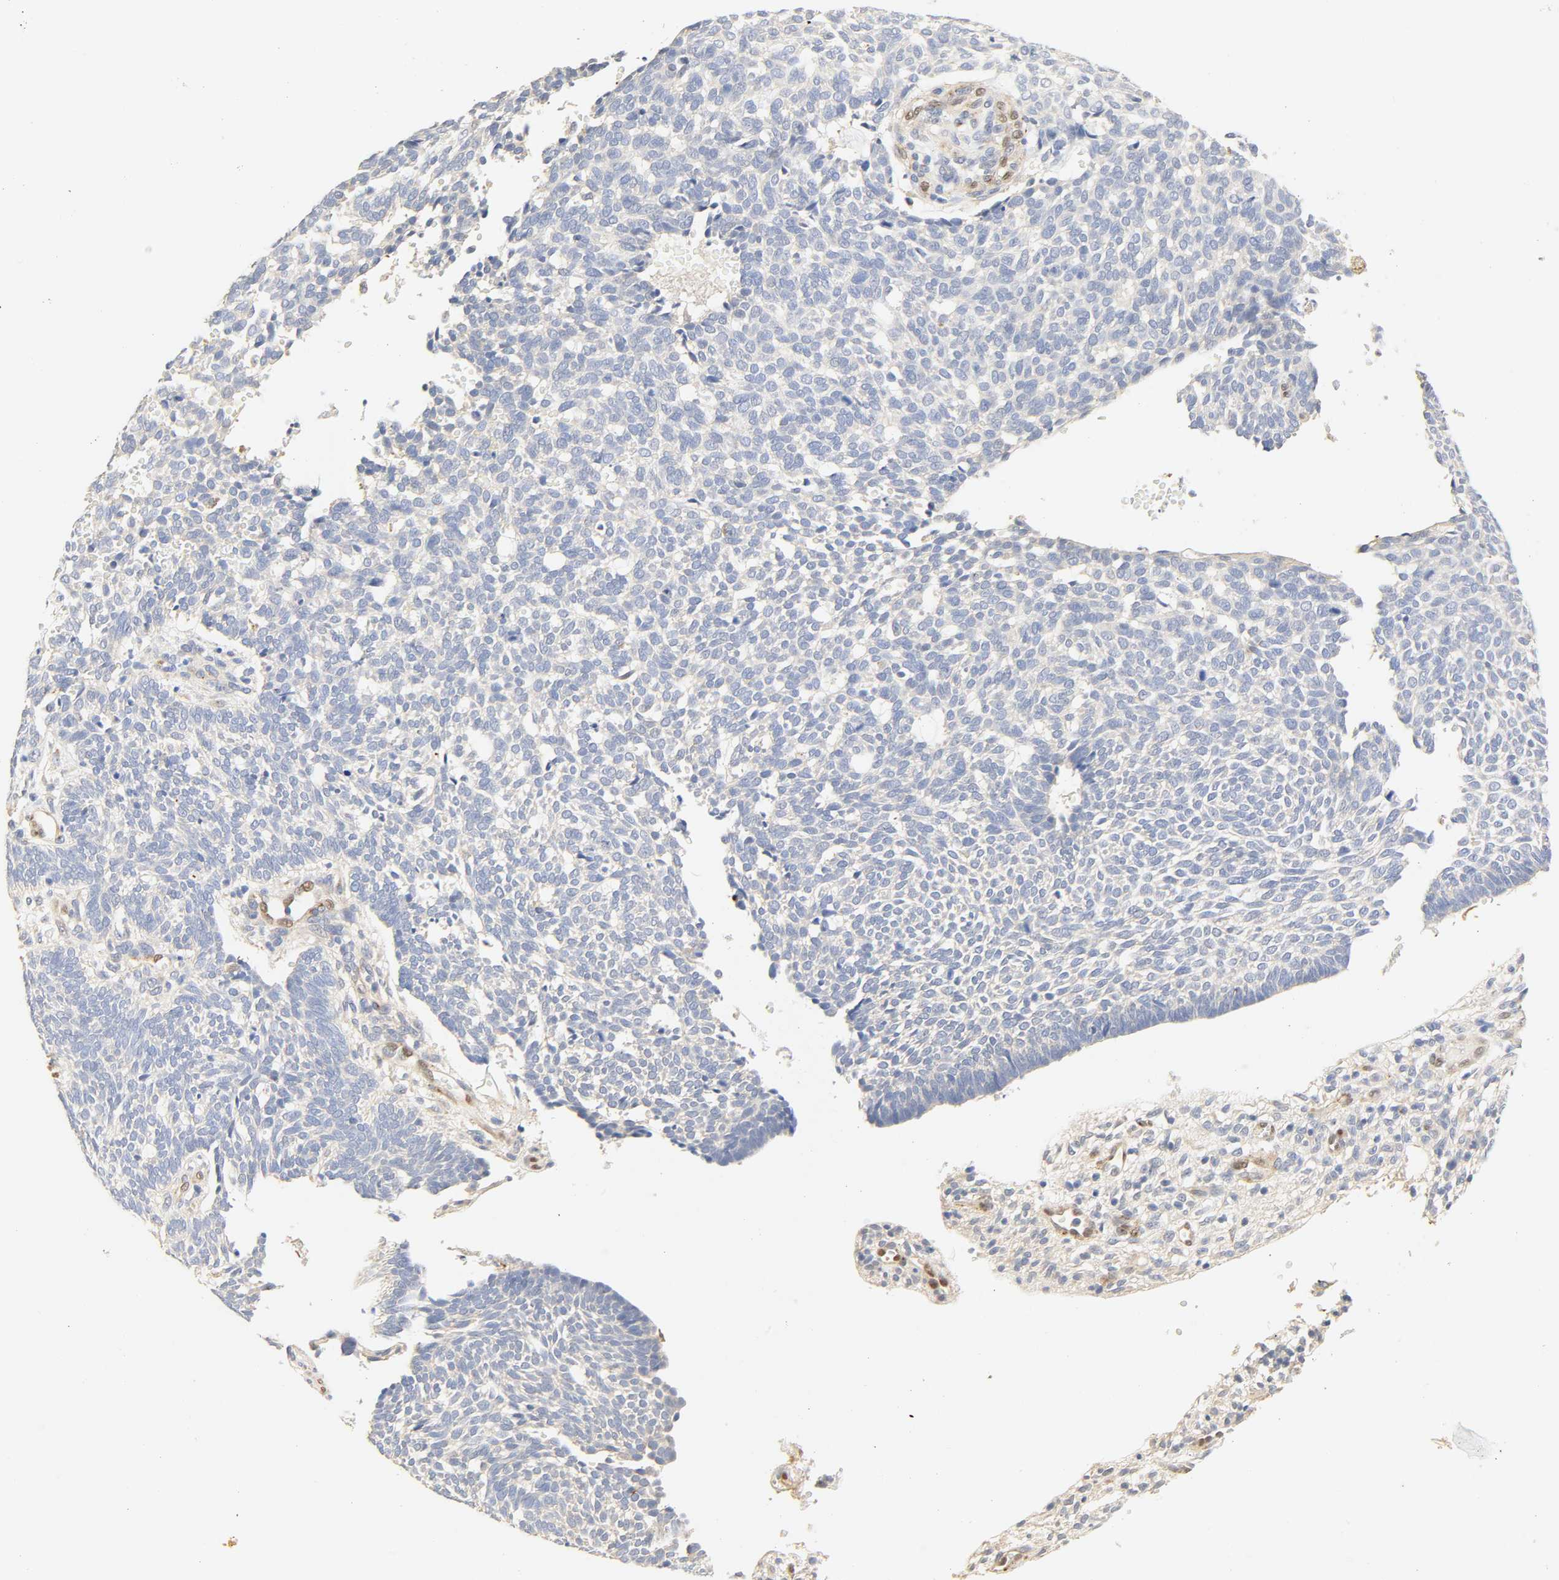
{"staining": {"intensity": "negative", "quantity": "none", "location": "none"}, "tissue": "skin cancer", "cell_type": "Tumor cells", "image_type": "cancer", "snomed": [{"axis": "morphology", "description": "Normal tissue, NOS"}, {"axis": "morphology", "description": "Basal cell carcinoma"}, {"axis": "topography", "description": "Skin"}], "caption": "Immunohistochemical staining of skin cancer (basal cell carcinoma) shows no significant expression in tumor cells.", "gene": "BORCS8-MEF2B", "patient": {"sex": "male", "age": 87}}